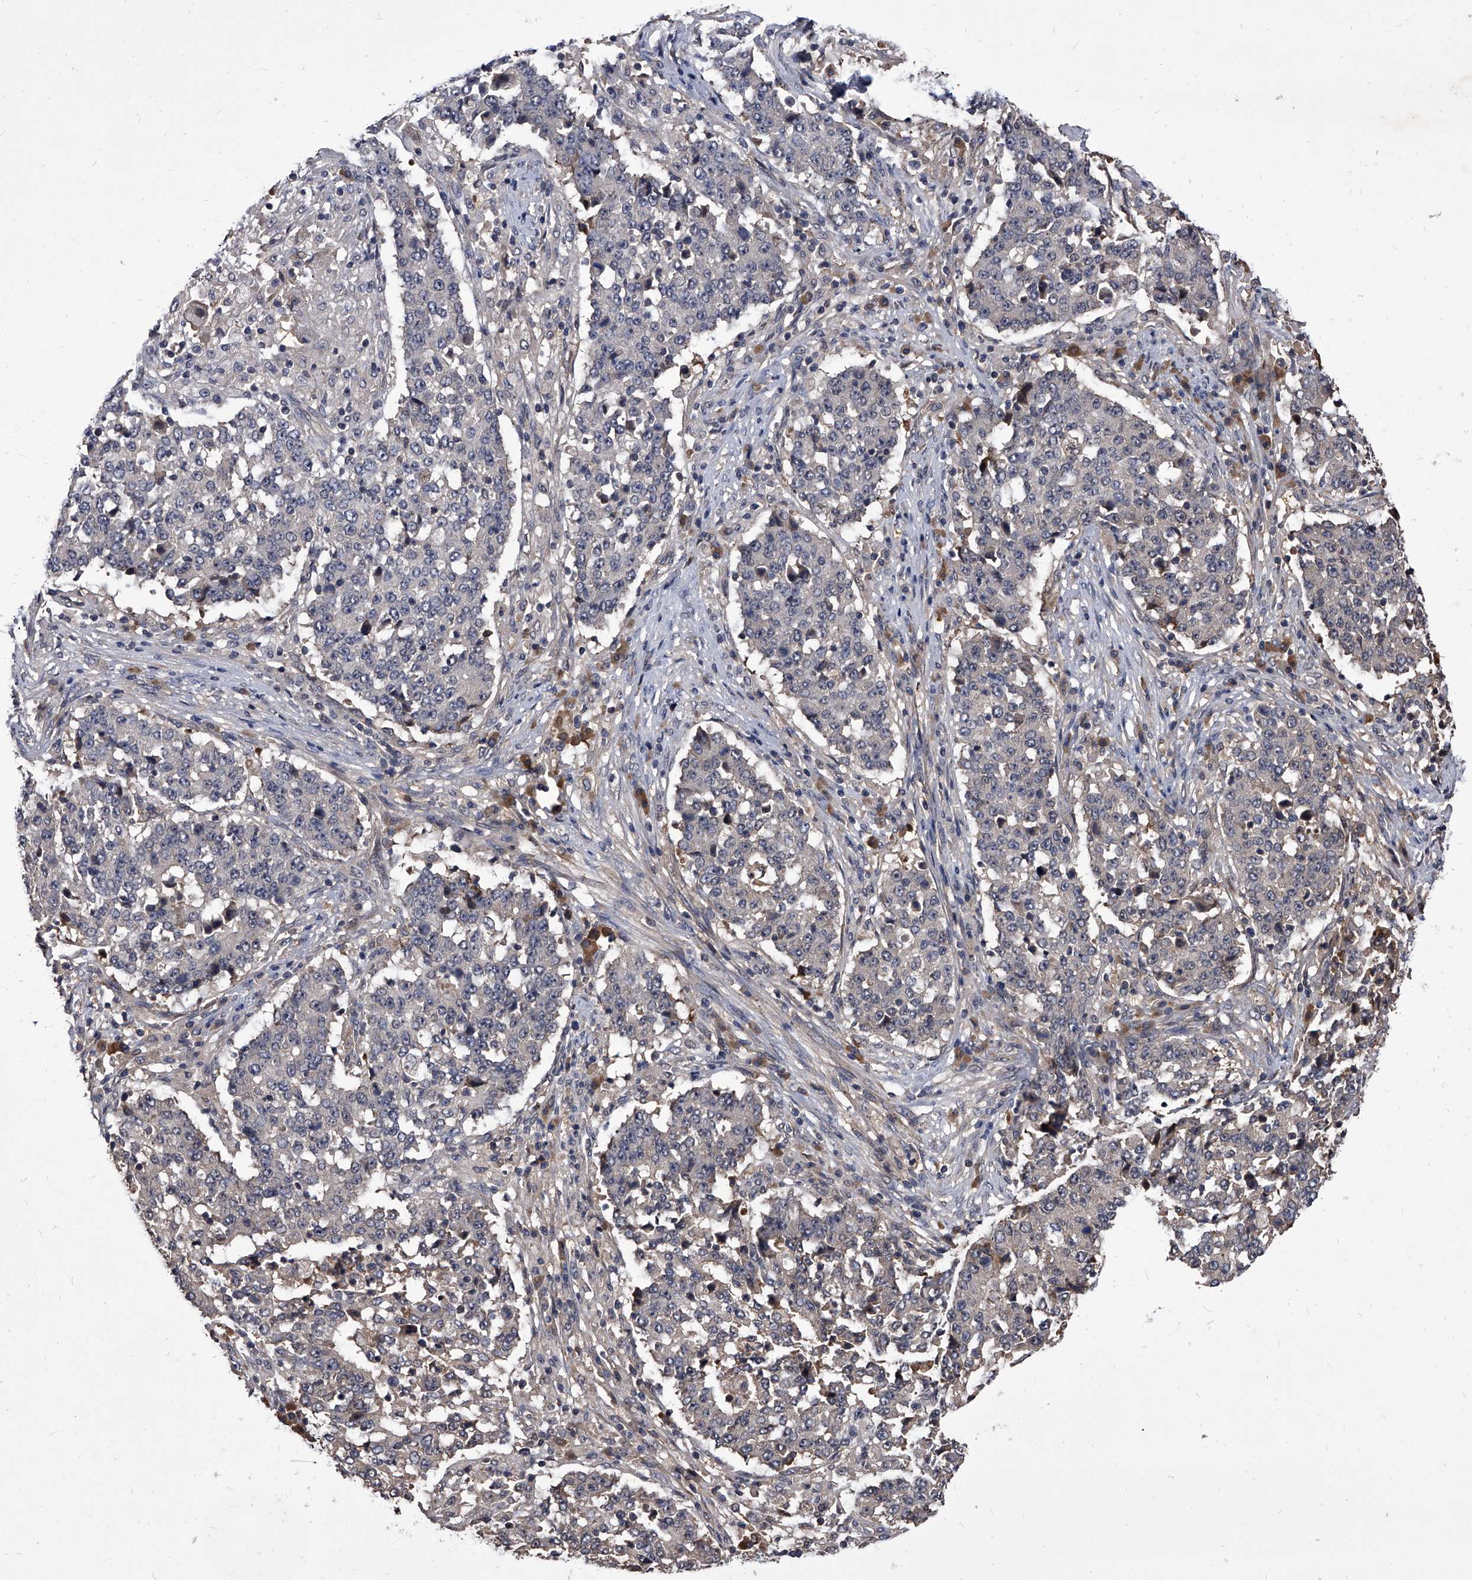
{"staining": {"intensity": "negative", "quantity": "none", "location": "none"}, "tissue": "stomach cancer", "cell_type": "Tumor cells", "image_type": "cancer", "snomed": [{"axis": "morphology", "description": "Adenocarcinoma, NOS"}, {"axis": "topography", "description": "Stomach"}], "caption": "A micrograph of human stomach cancer is negative for staining in tumor cells.", "gene": "SLC18B1", "patient": {"sex": "male", "age": 59}}